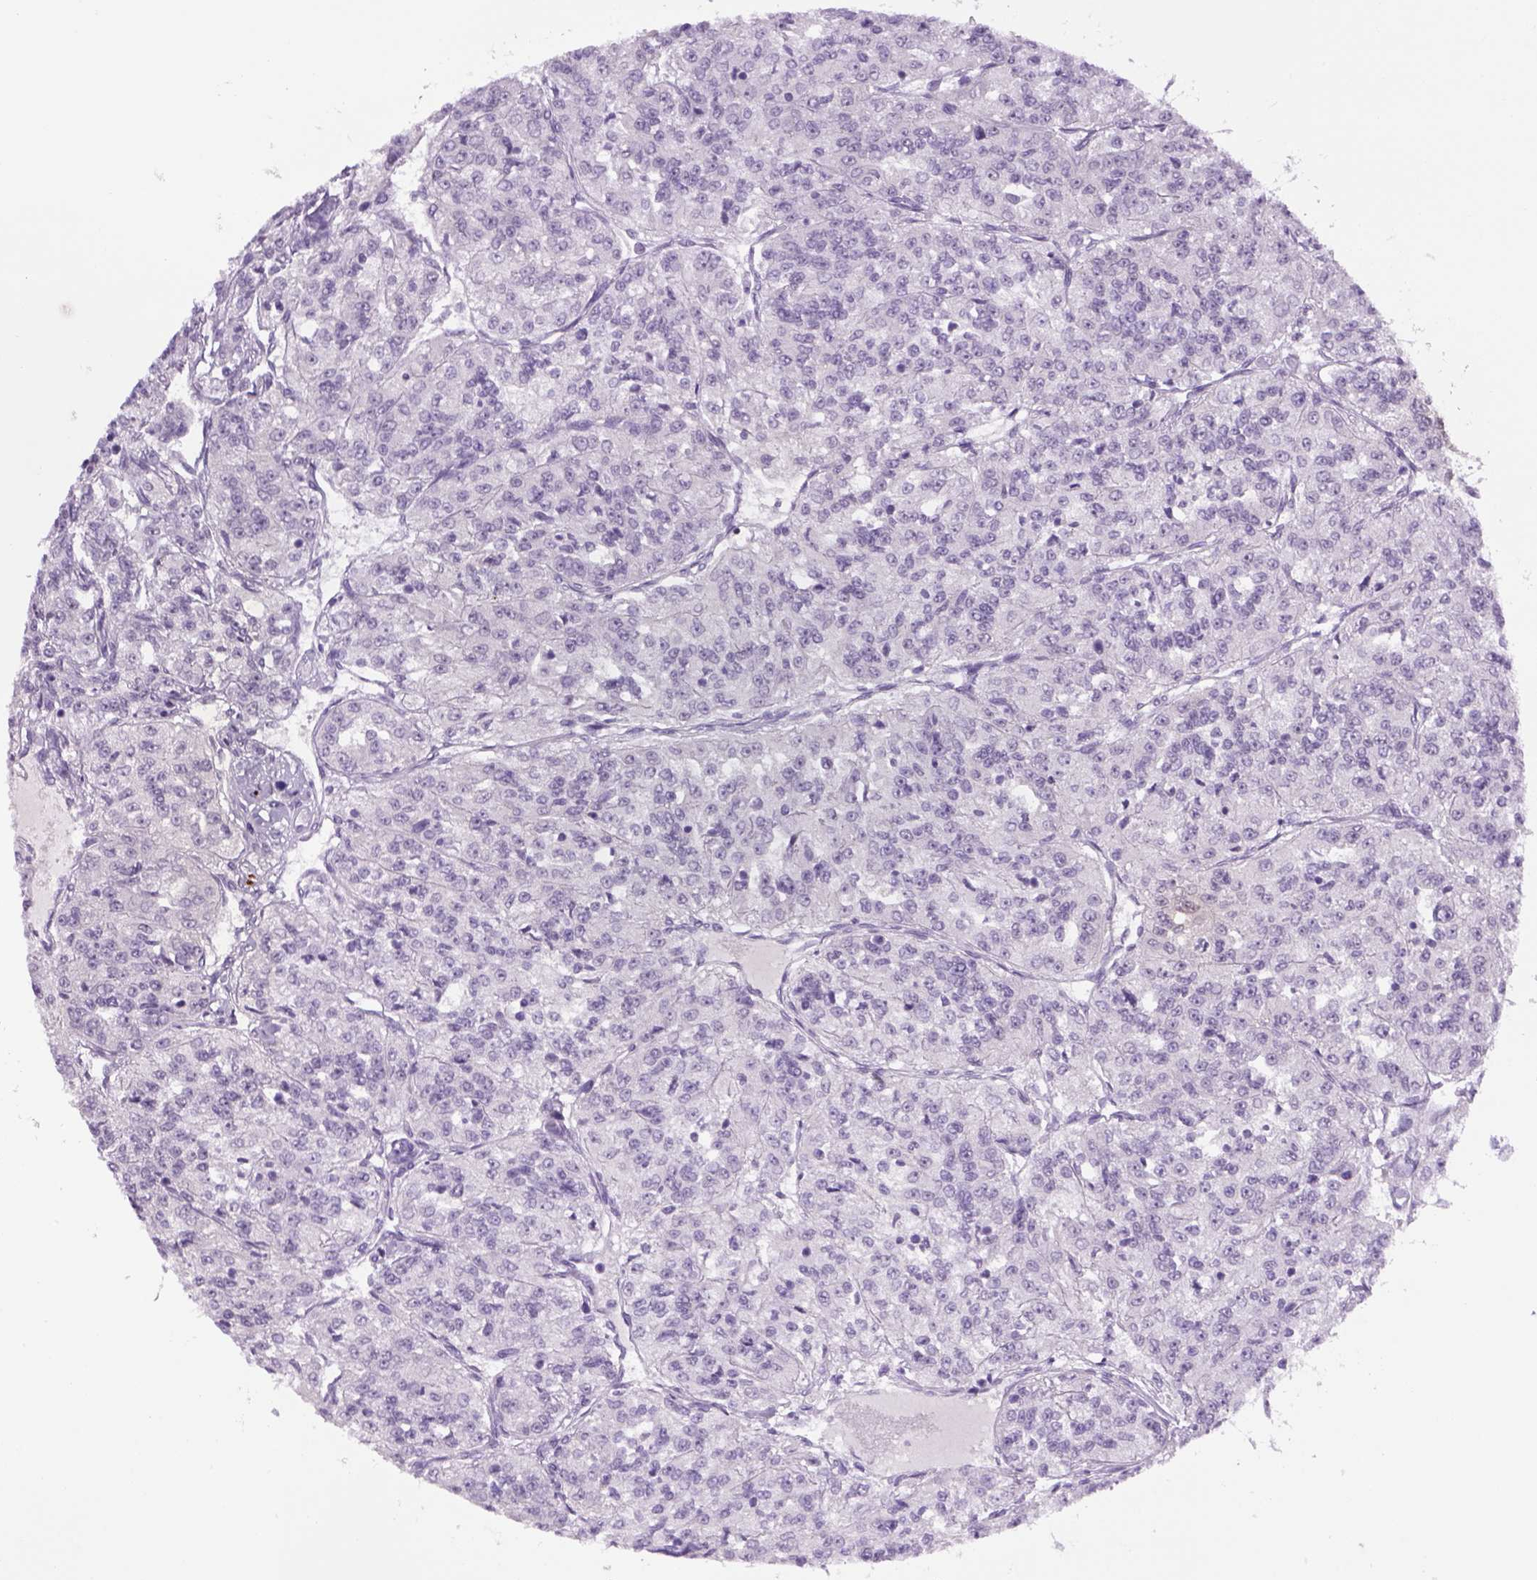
{"staining": {"intensity": "negative", "quantity": "none", "location": "none"}, "tissue": "renal cancer", "cell_type": "Tumor cells", "image_type": "cancer", "snomed": [{"axis": "morphology", "description": "Adenocarcinoma, NOS"}, {"axis": "topography", "description": "Kidney"}], "caption": "IHC micrograph of human renal adenocarcinoma stained for a protein (brown), which shows no staining in tumor cells.", "gene": "DBH", "patient": {"sex": "female", "age": 63}}